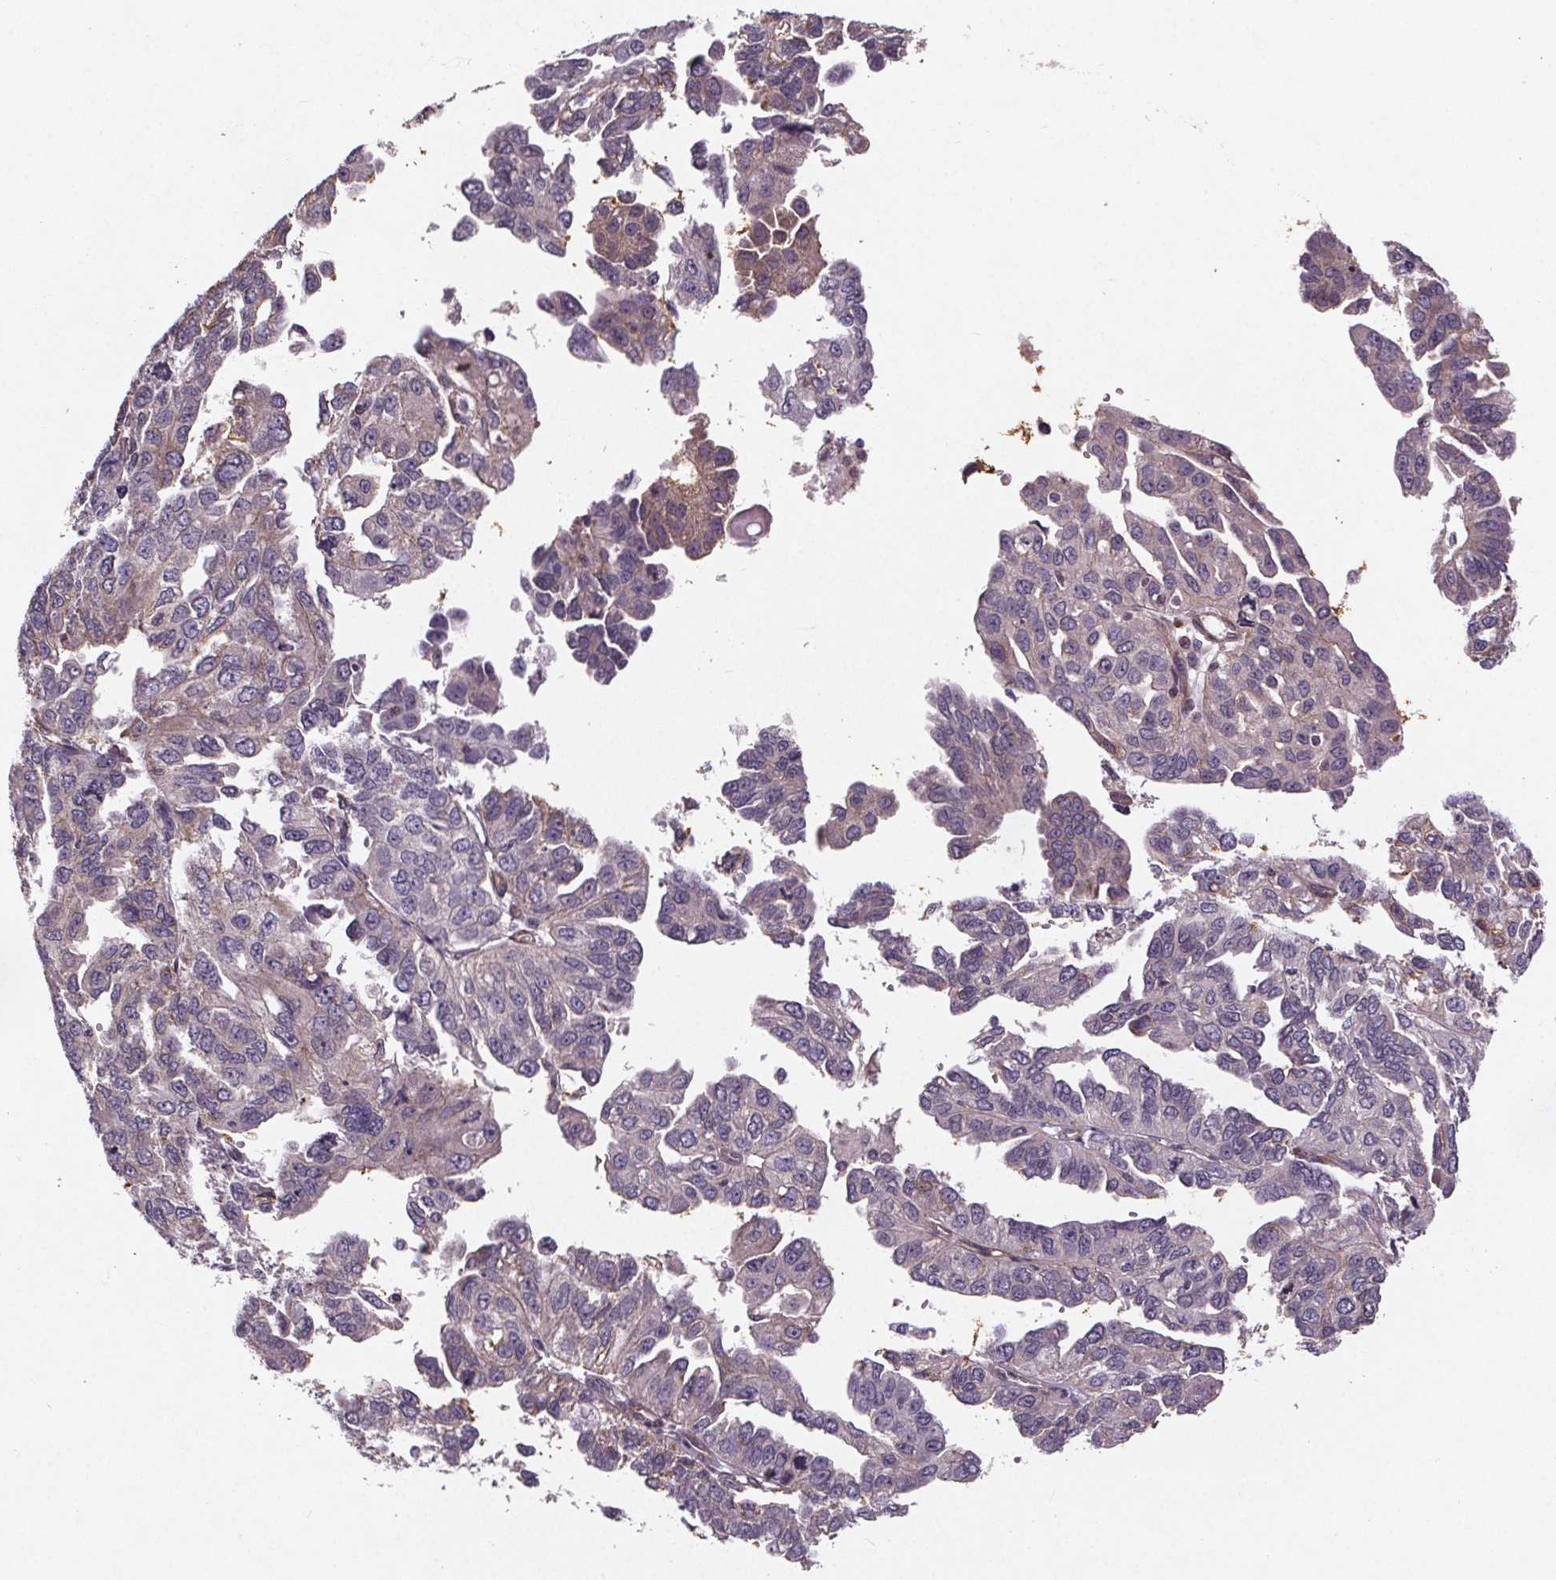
{"staining": {"intensity": "moderate", "quantity": "<25%", "location": "cytoplasmic/membranous"}, "tissue": "ovarian cancer", "cell_type": "Tumor cells", "image_type": "cancer", "snomed": [{"axis": "morphology", "description": "Cystadenocarcinoma, serous, NOS"}, {"axis": "topography", "description": "Ovary"}], "caption": "An immunohistochemistry (IHC) histopathology image of neoplastic tissue is shown. Protein staining in brown shows moderate cytoplasmic/membranous positivity in serous cystadenocarcinoma (ovarian) within tumor cells.", "gene": "STRN3", "patient": {"sex": "female", "age": 53}}